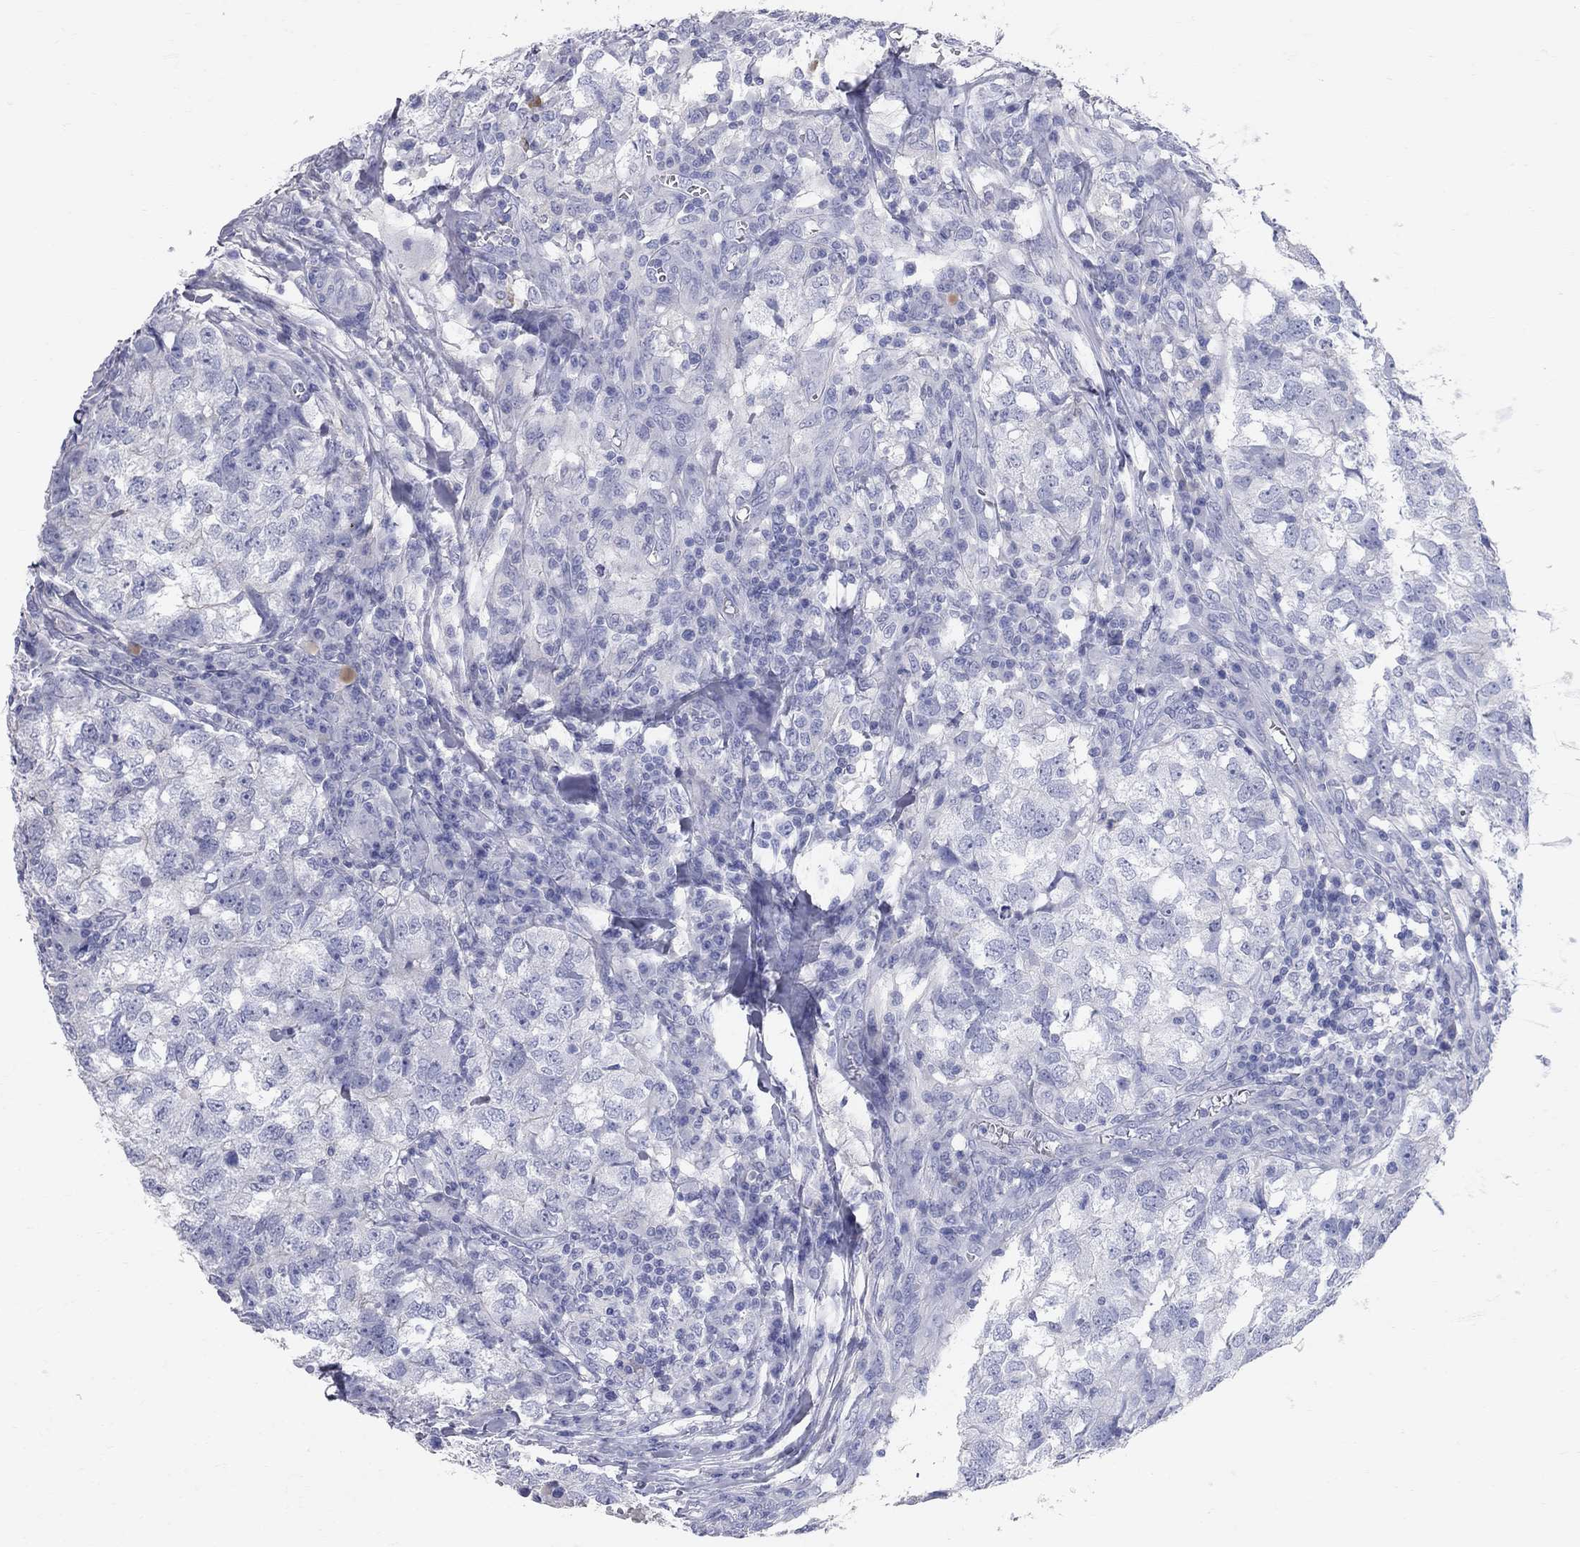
{"staining": {"intensity": "negative", "quantity": "none", "location": "none"}, "tissue": "breast cancer", "cell_type": "Tumor cells", "image_type": "cancer", "snomed": [{"axis": "morphology", "description": "Duct carcinoma"}, {"axis": "topography", "description": "Breast"}], "caption": "There is no significant expression in tumor cells of intraductal carcinoma (breast).", "gene": "AOX1", "patient": {"sex": "female", "age": 30}}